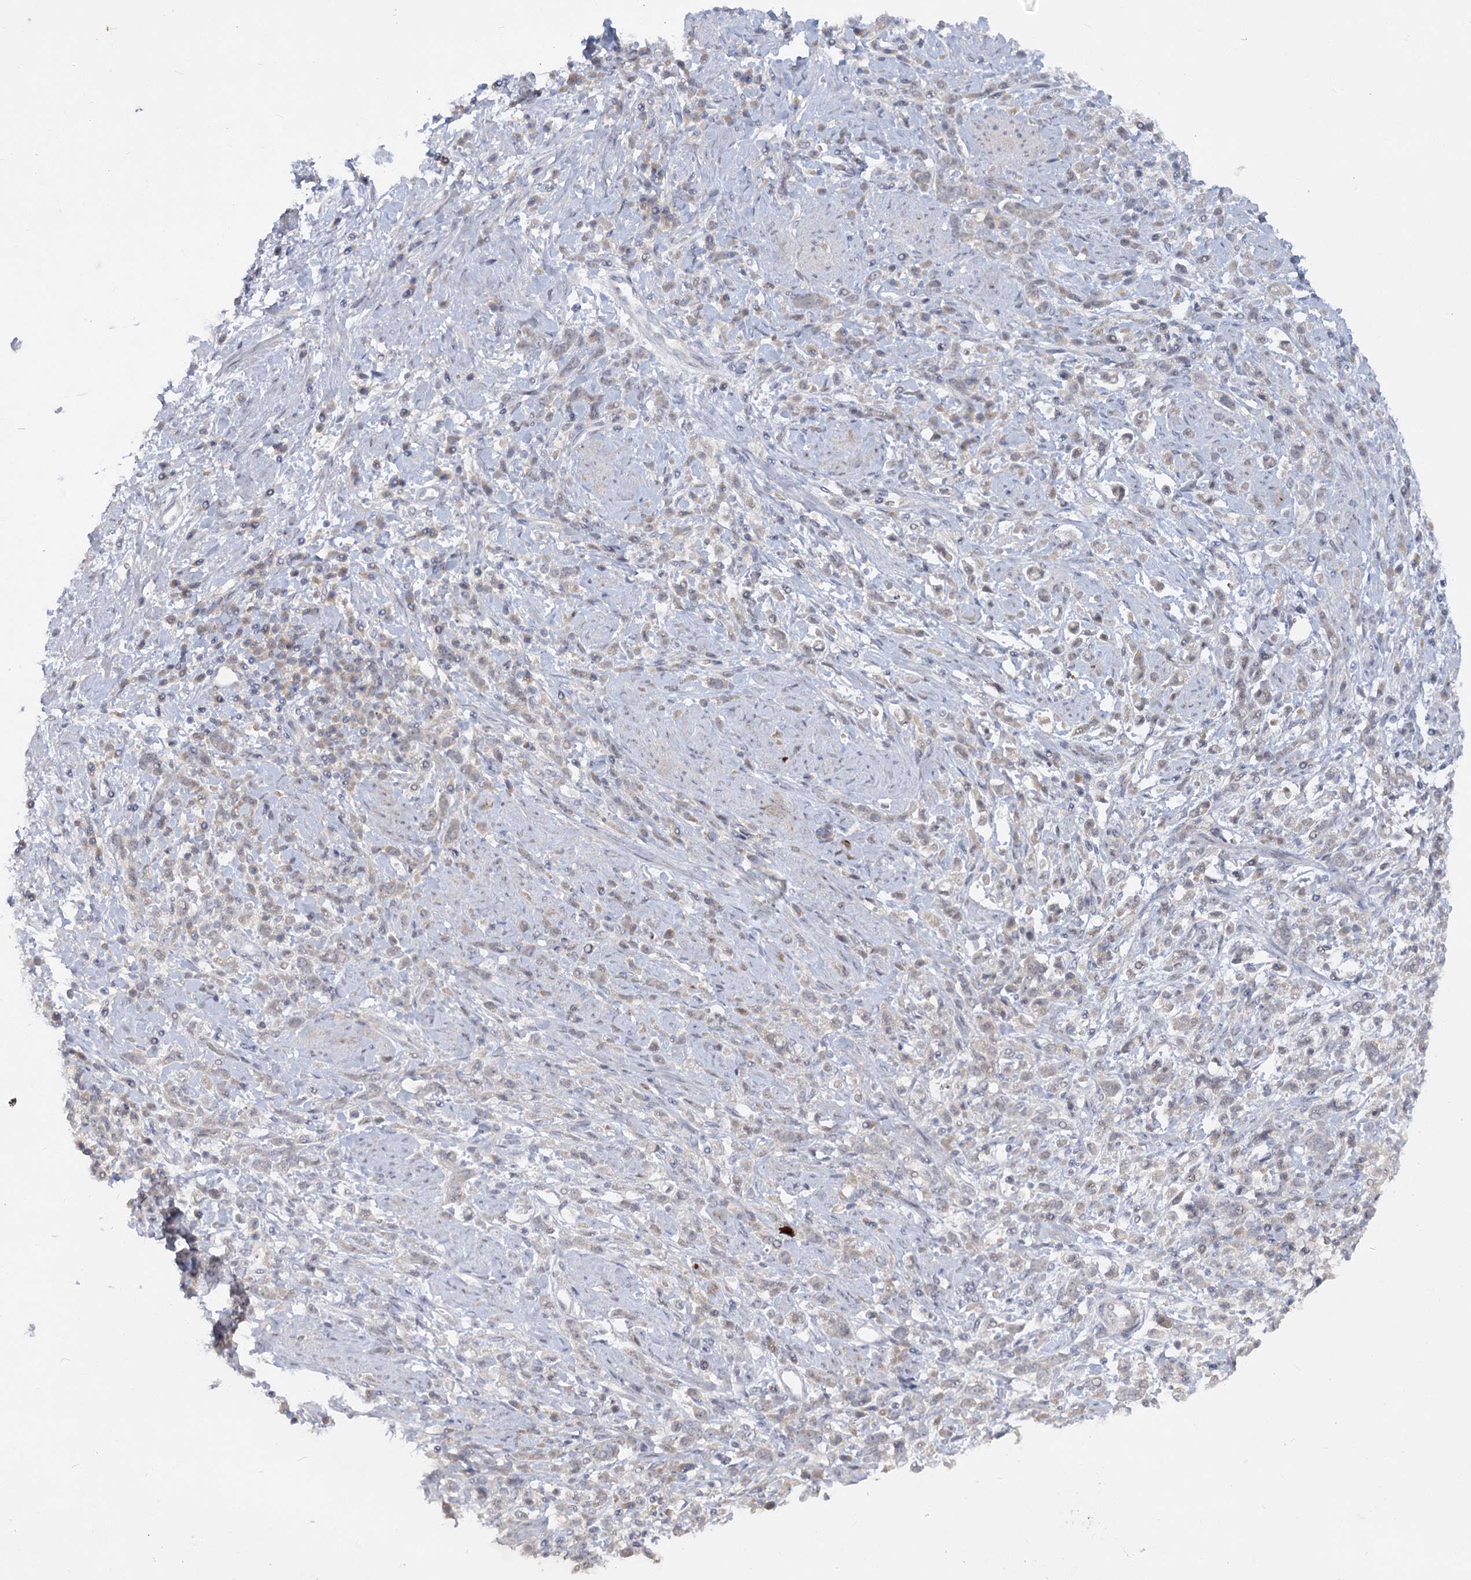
{"staining": {"intensity": "weak", "quantity": "<25%", "location": "cytoplasmic/membranous"}, "tissue": "stomach cancer", "cell_type": "Tumor cells", "image_type": "cancer", "snomed": [{"axis": "morphology", "description": "Adenocarcinoma, NOS"}, {"axis": "topography", "description": "Stomach"}], "caption": "Tumor cells are negative for protein expression in human adenocarcinoma (stomach).", "gene": "EFHC2", "patient": {"sex": "female", "age": 60}}